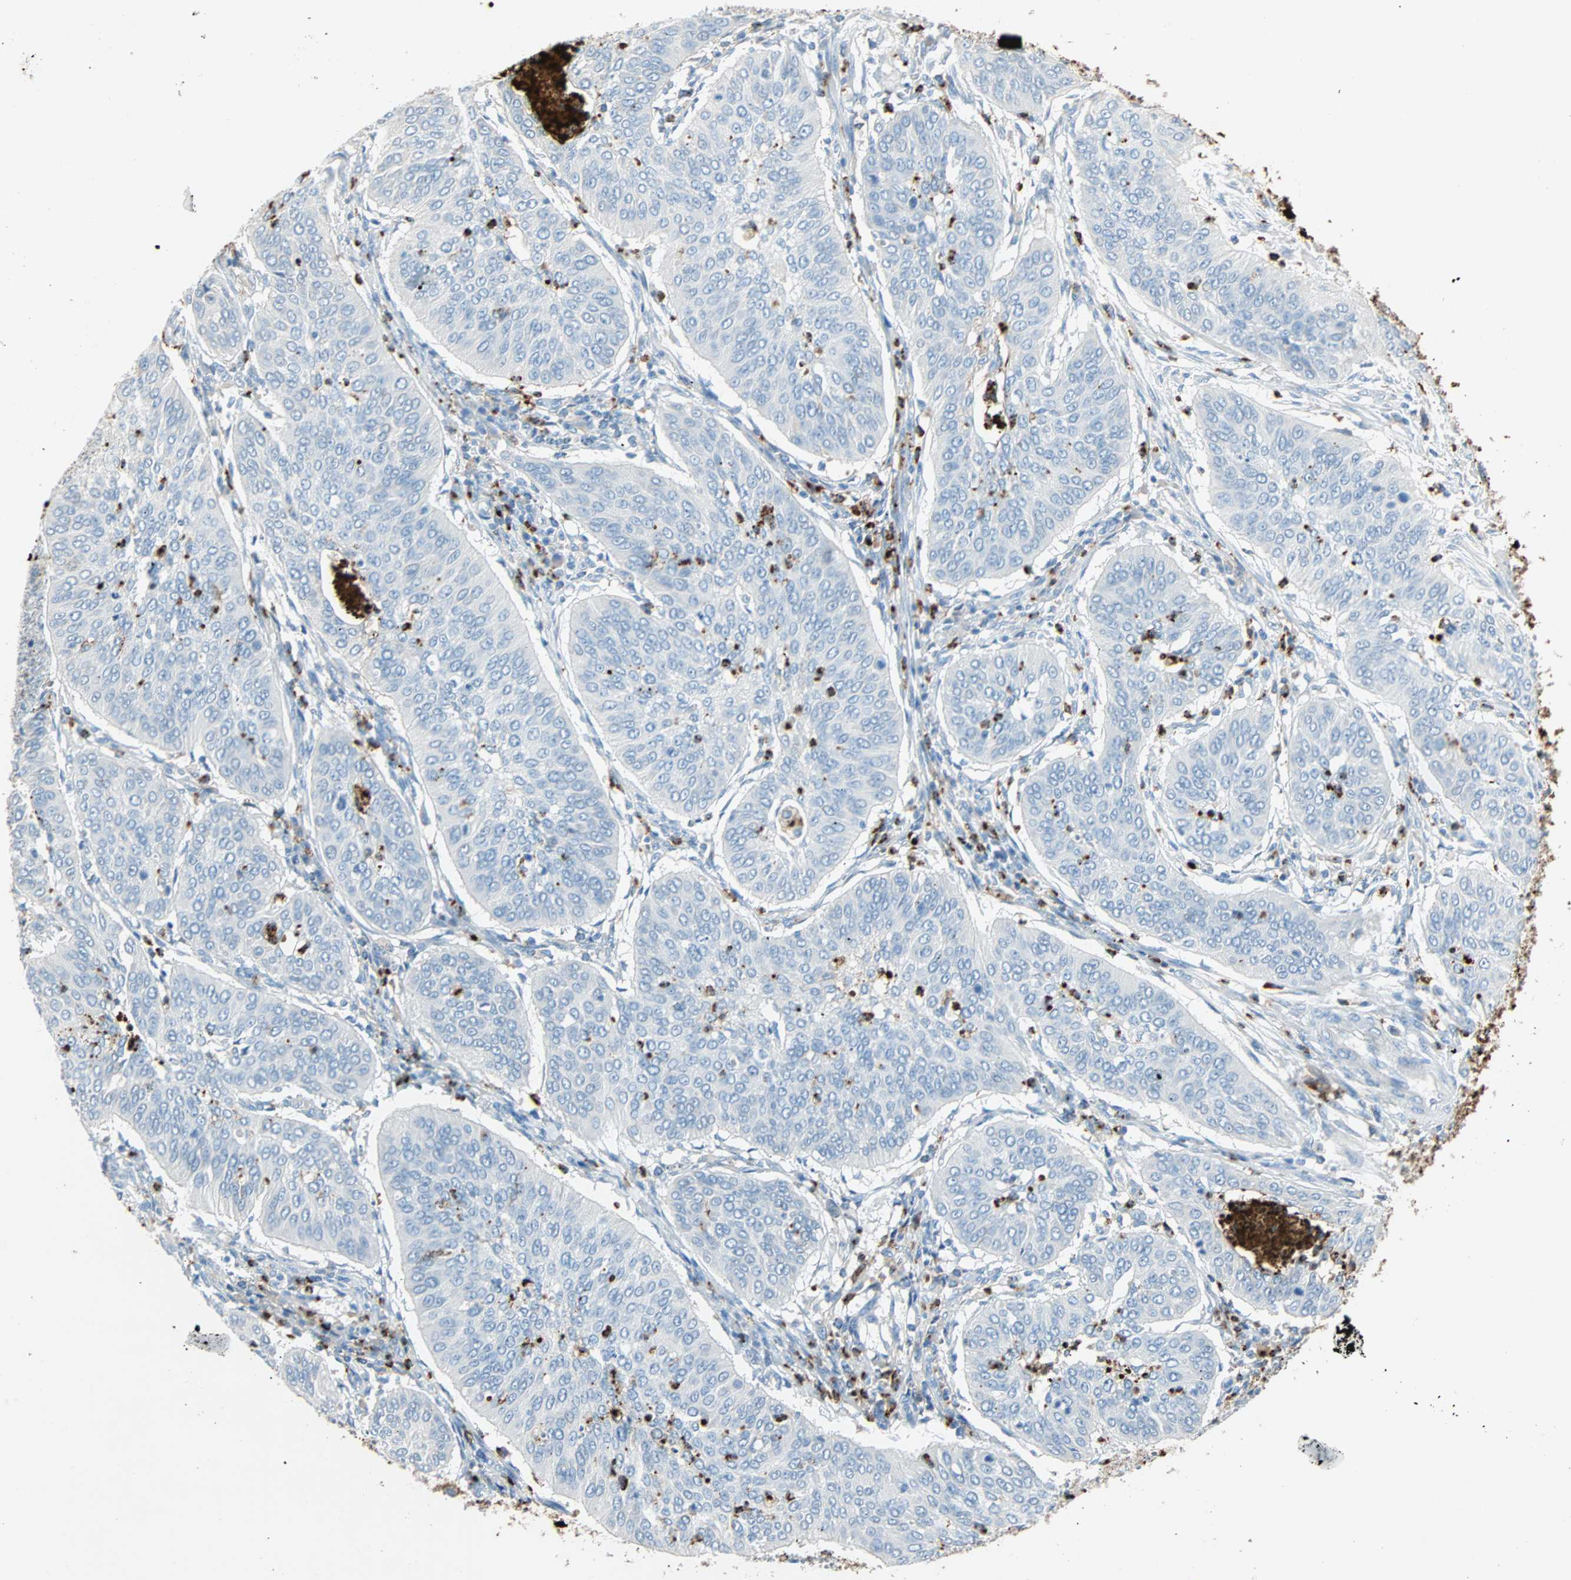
{"staining": {"intensity": "negative", "quantity": "none", "location": "none"}, "tissue": "cervical cancer", "cell_type": "Tumor cells", "image_type": "cancer", "snomed": [{"axis": "morphology", "description": "Normal tissue, NOS"}, {"axis": "morphology", "description": "Squamous cell carcinoma, NOS"}, {"axis": "topography", "description": "Cervix"}], "caption": "Cervical cancer (squamous cell carcinoma) was stained to show a protein in brown. There is no significant staining in tumor cells.", "gene": "CLEC4A", "patient": {"sex": "female", "age": 39}}